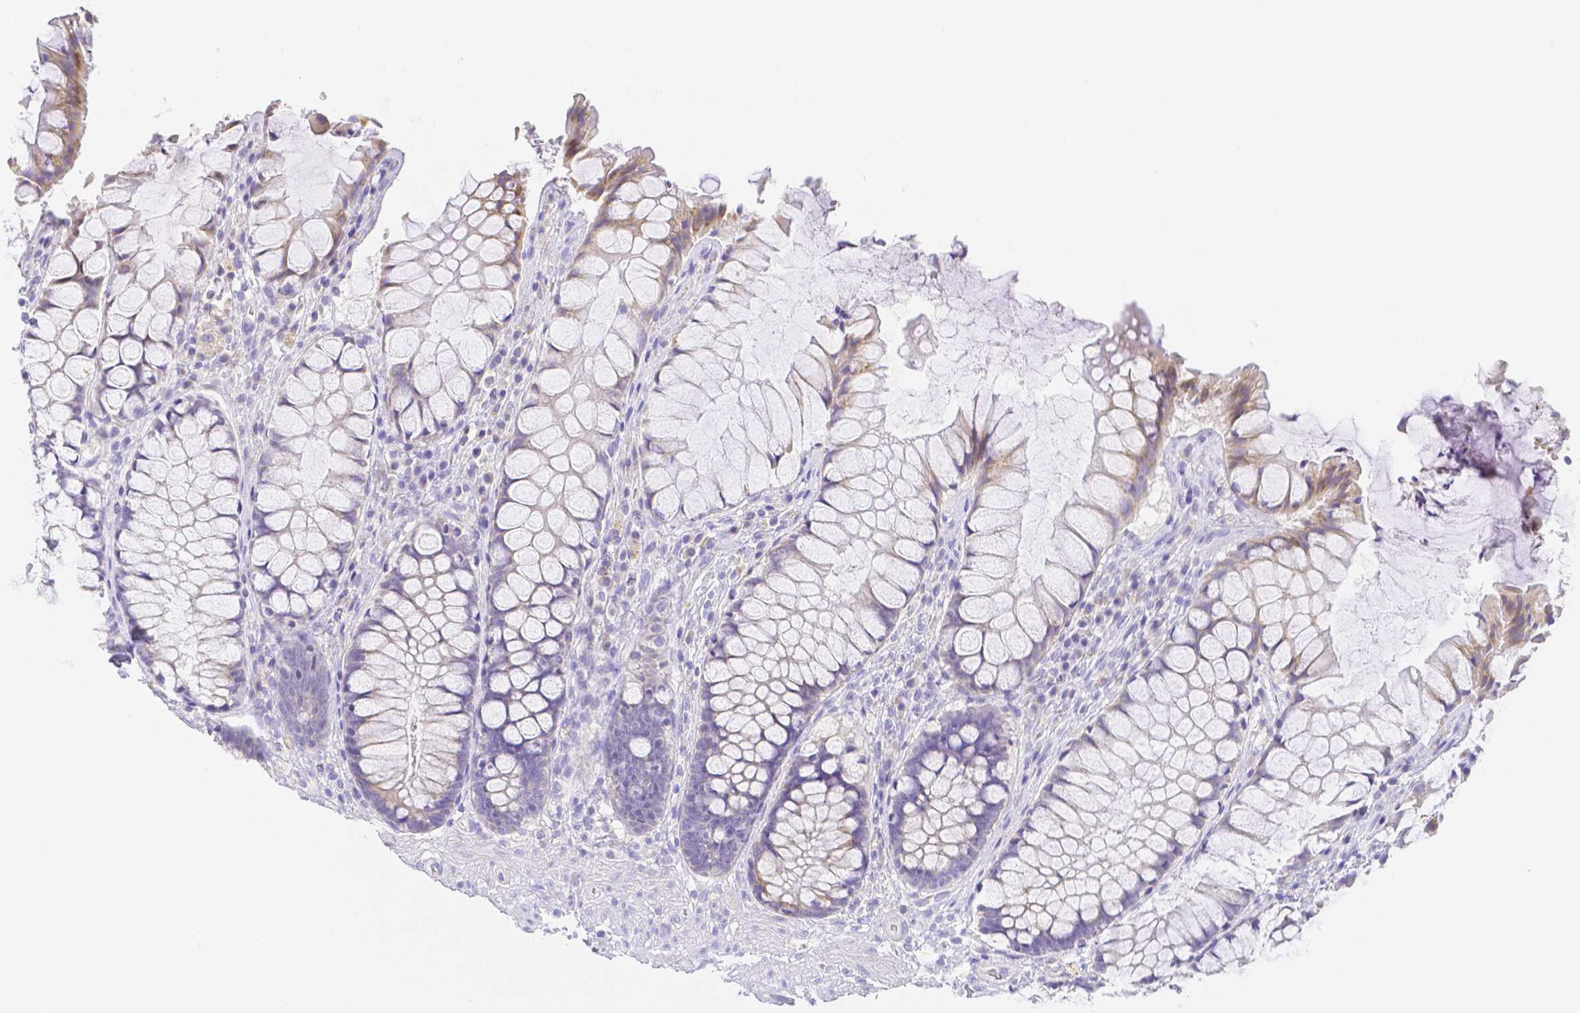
{"staining": {"intensity": "weak", "quantity": "<25%", "location": "cytoplasmic/membranous"}, "tissue": "rectum", "cell_type": "Glandular cells", "image_type": "normal", "snomed": [{"axis": "morphology", "description": "Normal tissue, NOS"}, {"axis": "topography", "description": "Rectum"}], "caption": "Glandular cells show no significant protein positivity in unremarkable rectum. Nuclei are stained in blue.", "gene": "ZG16B", "patient": {"sex": "female", "age": 58}}